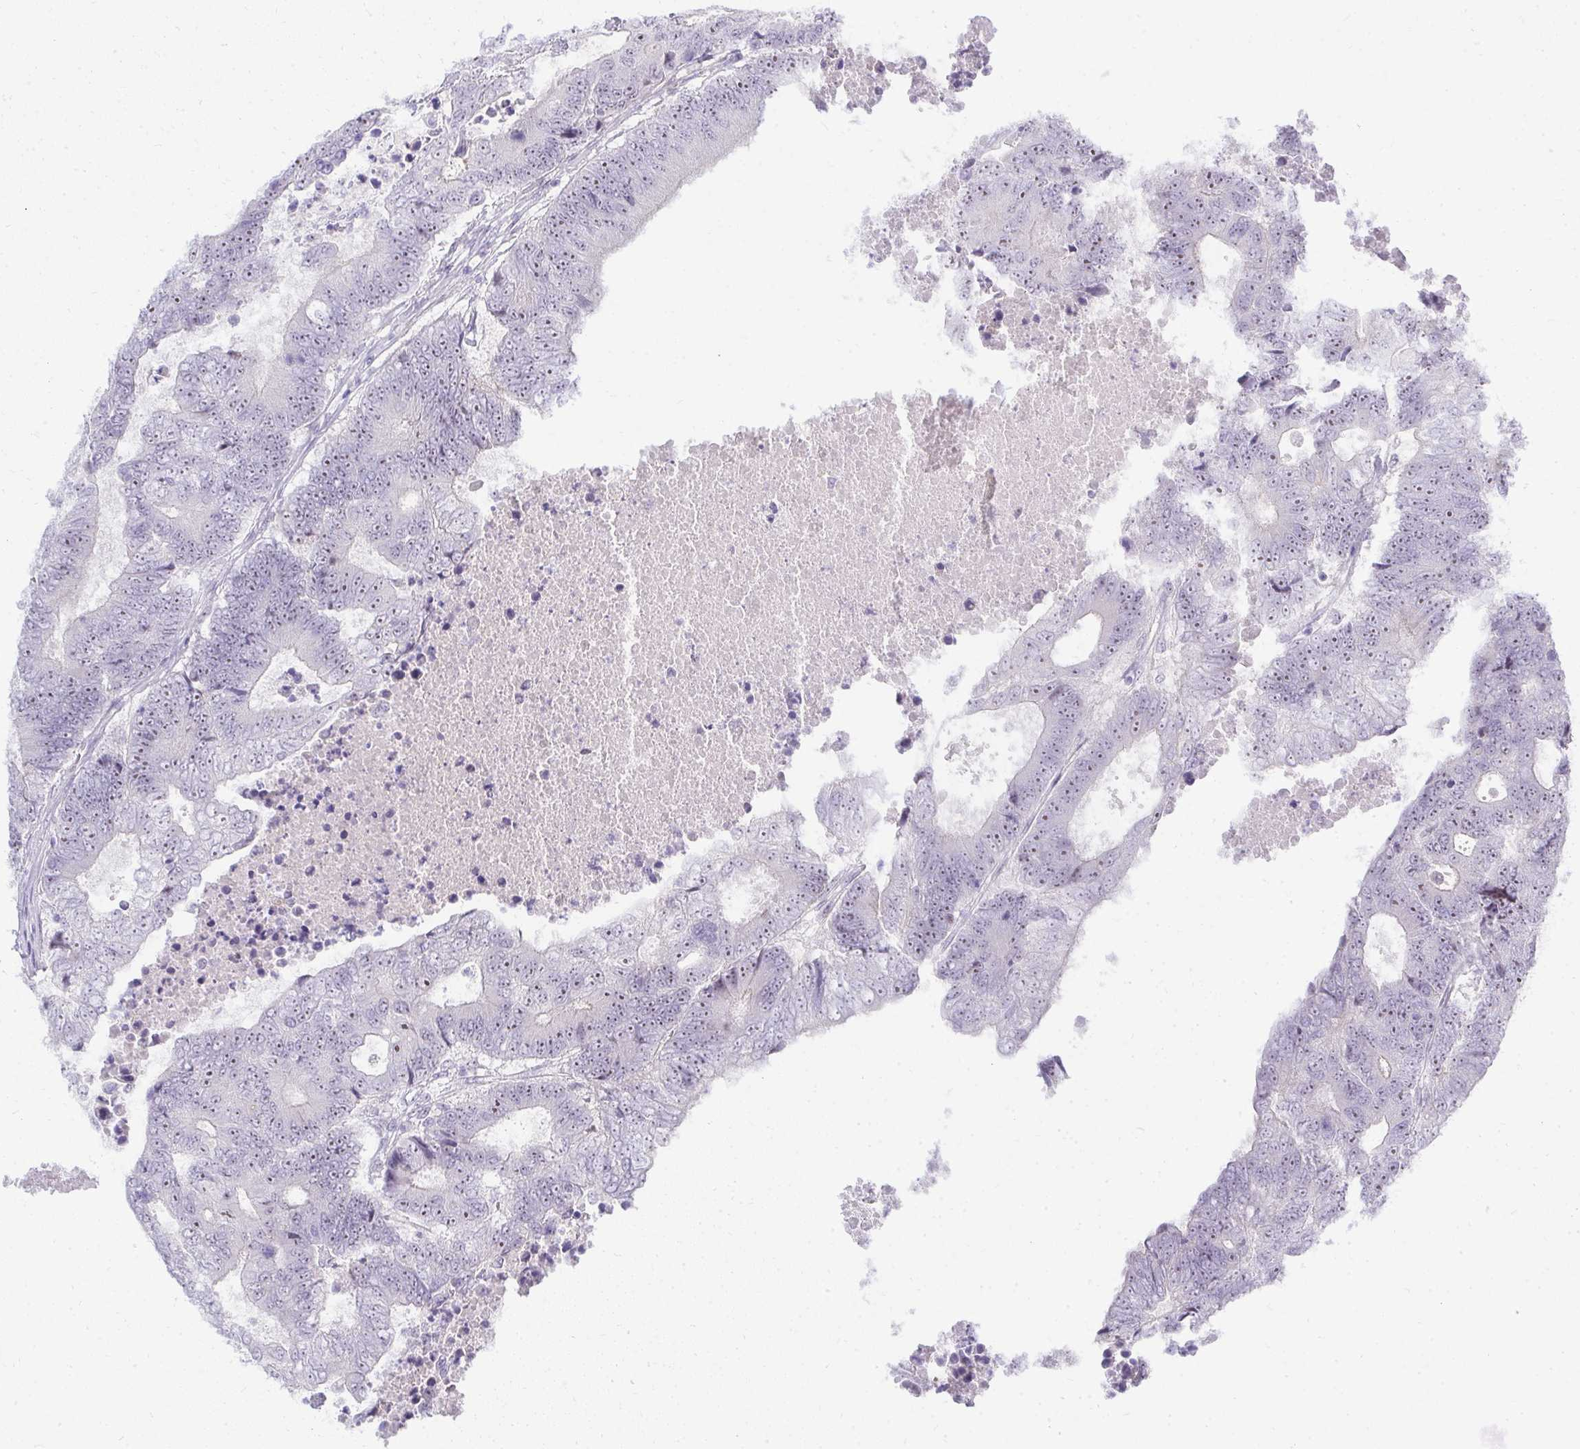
{"staining": {"intensity": "negative", "quantity": "none", "location": "none"}, "tissue": "colorectal cancer", "cell_type": "Tumor cells", "image_type": "cancer", "snomed": [{"axis": "morphology", "description": "Adenocarcinoma, NOS"}, {"axis": "topography", "description": "Colon"}], "caption": "Immunohistochemistry (IHC) histopathology image of human colorectal adenocarcinoma stained for a protein (brown), which exhibits no positivity in tumor cells.", "gene": "EID3", "patient": {"sex": "female", "age": 48}}